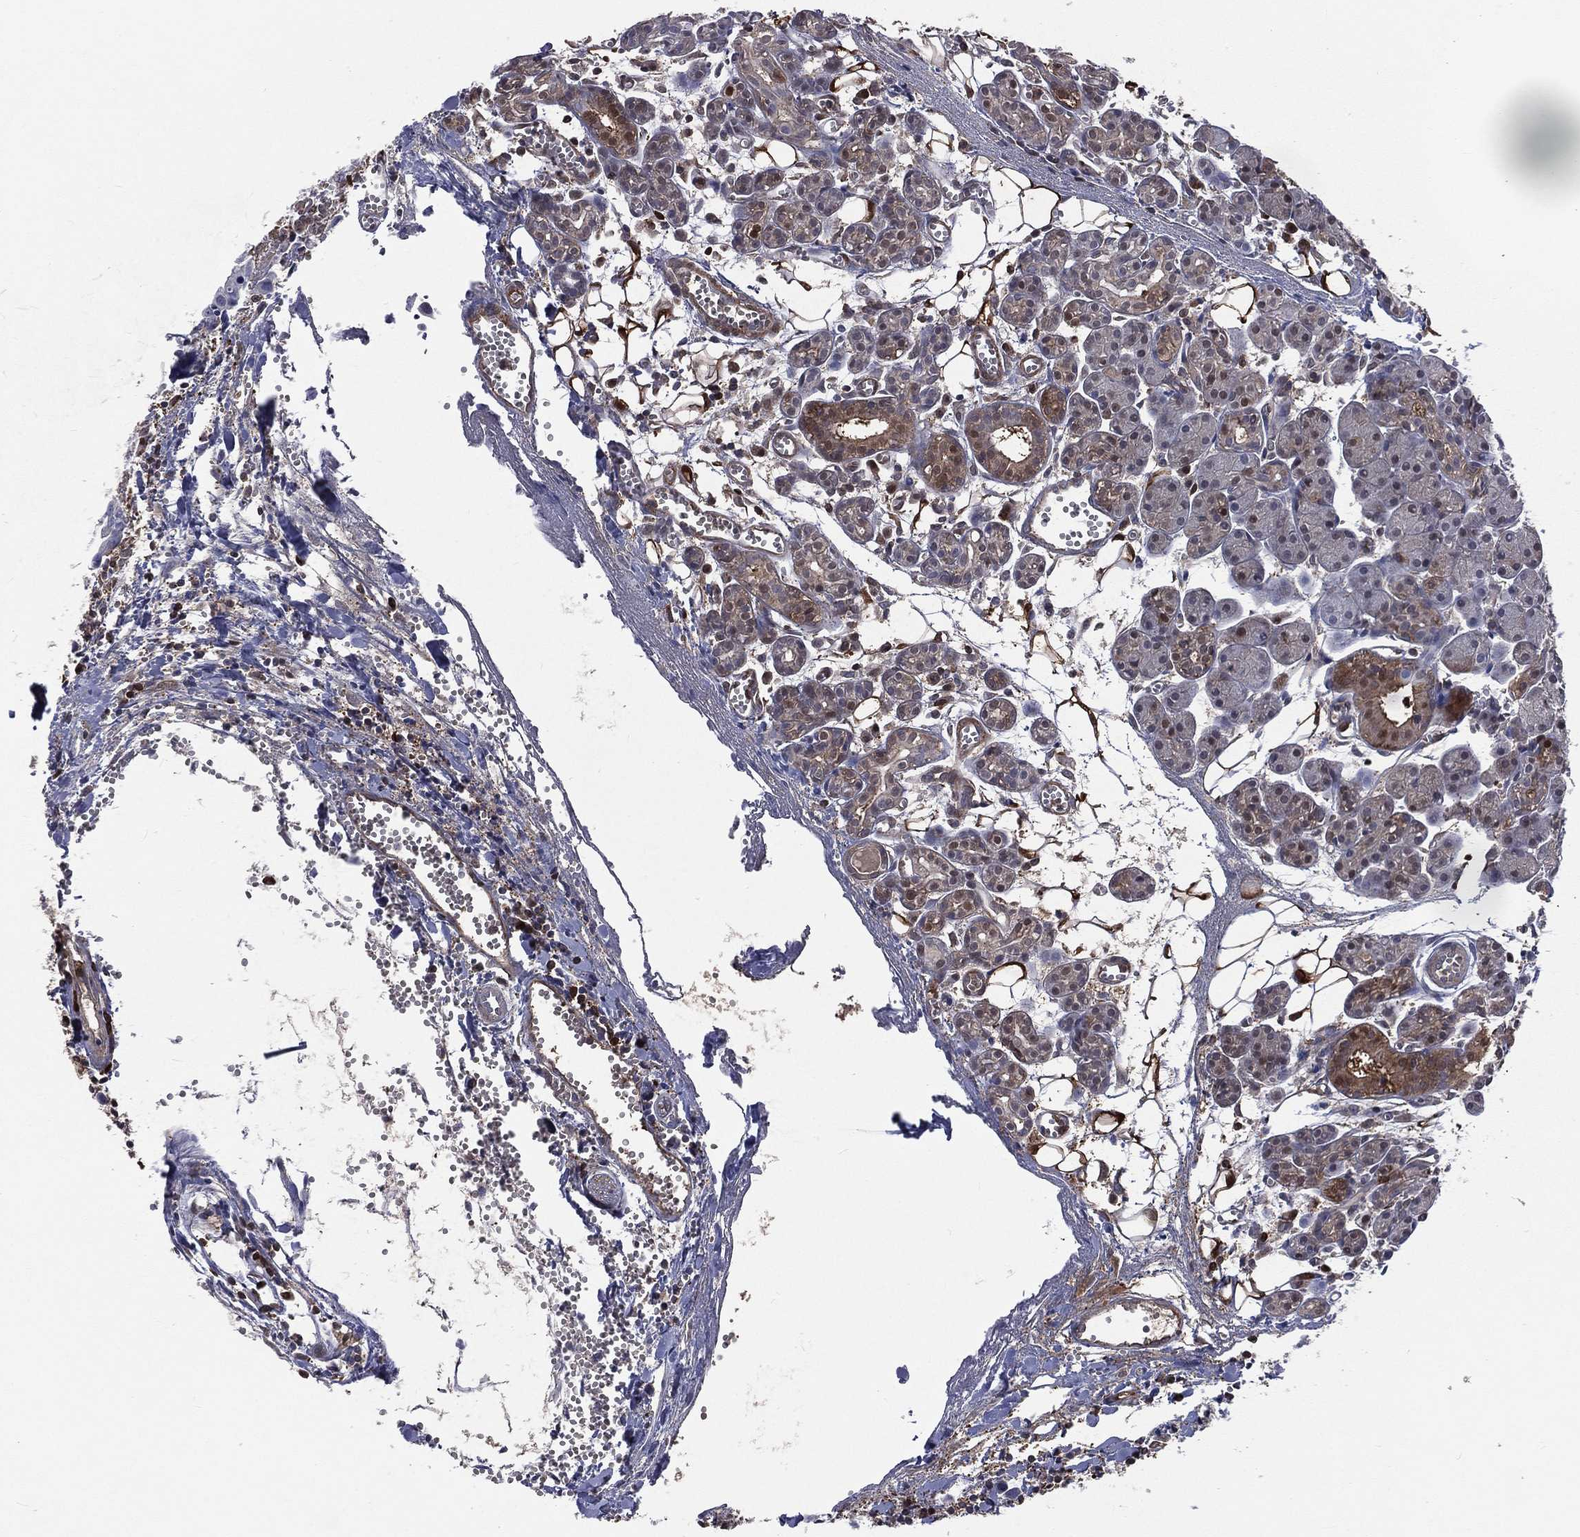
{"staining": {"intensity": "weak", "quantity": "<25%", "location": "cytoplasmic/membranous"}, "tissue": "head and neck cancer", "cell_type": "Tumor cells", "image_type": "cancer", "snomed": [{"axis": "morphology", "description": "Adenocarcinoma, NOS"}, {"axis": "topography", "description": "Head-Neck"}], "caption": "IHC of head and neck cancer shows no staining in tumor cells.", "gene": "TBC1D2", "patient": {"sex": "male", "age": 76}}